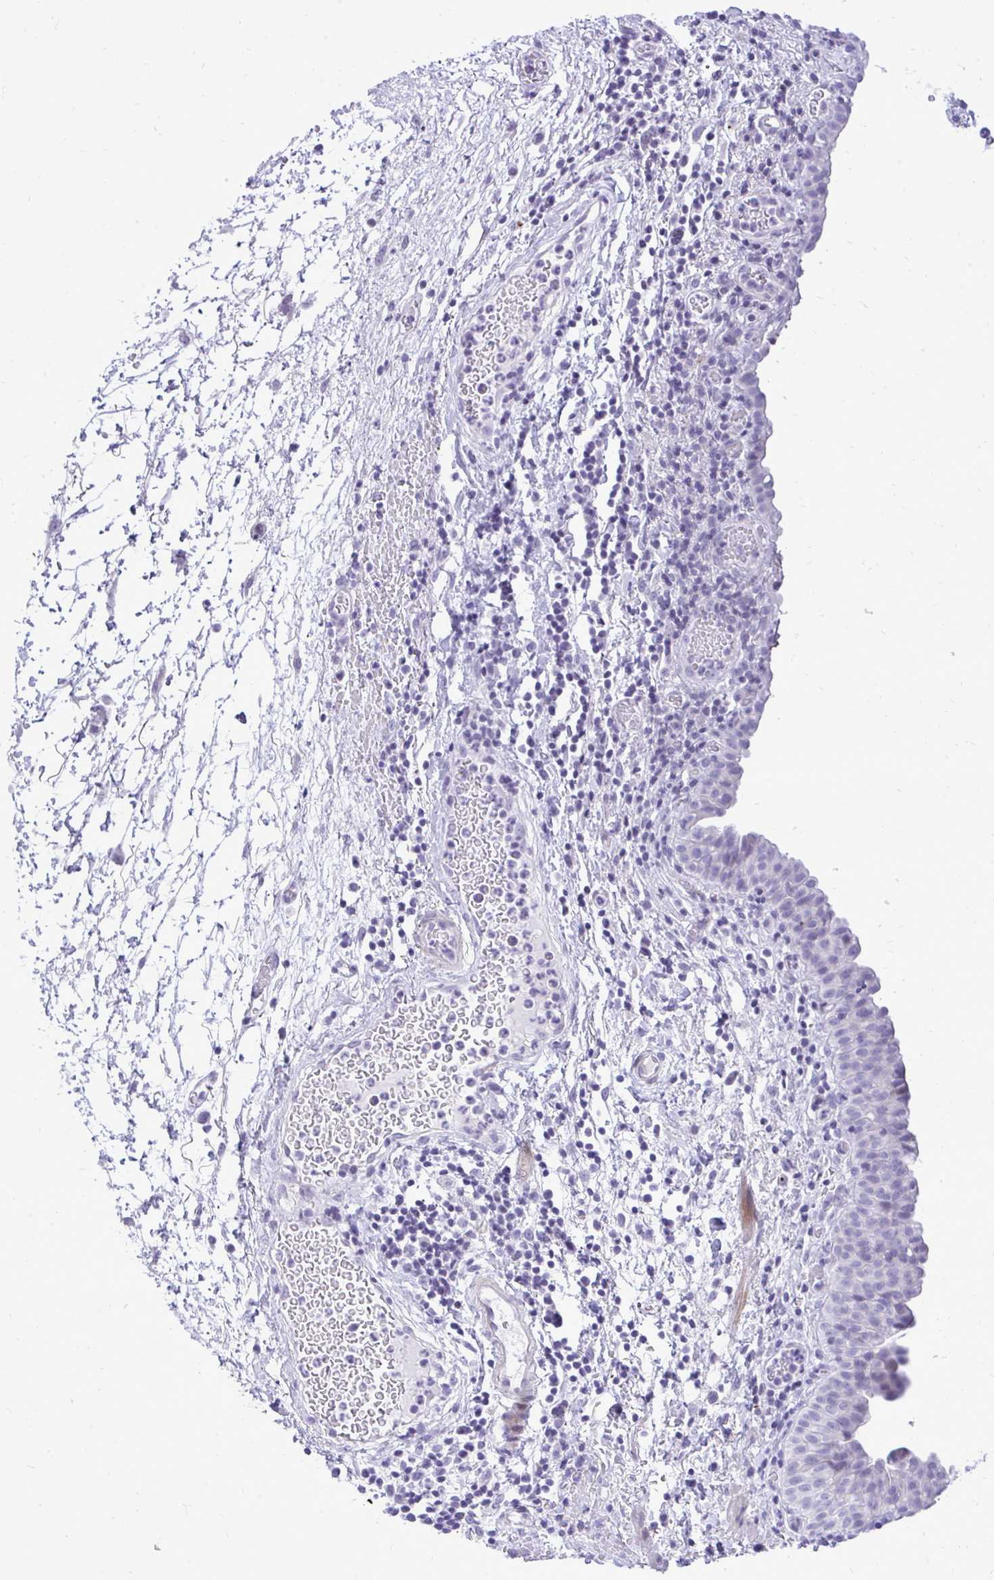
{"staining": {"intensity": "negative", "quantity": "none", "location": "none"}, "tissue": "urinary bladder", "cell_type": "Urothelial cells", "image_type": "normal", "snomed": [{"axis": "morphology", "description": "Normal tissue, NOS"}, {"axis": "morphology", "description": "Inflammation, NOS"}, {"axis": "topography", "description": "Urinary bladder"}], "caption": "Immunohistochemical staining of benign human urinary bladder displays no significant expression in urothelial cells. The staining was performed using DAB (3,3'-diaminobenzidine) to visualize the protein expression in brown, while the nuclei were stained in blue with hematoxylin (Magnification: 20x).", "gene": "GABRA1", "patient": {"sex": "male", "age": 57}}